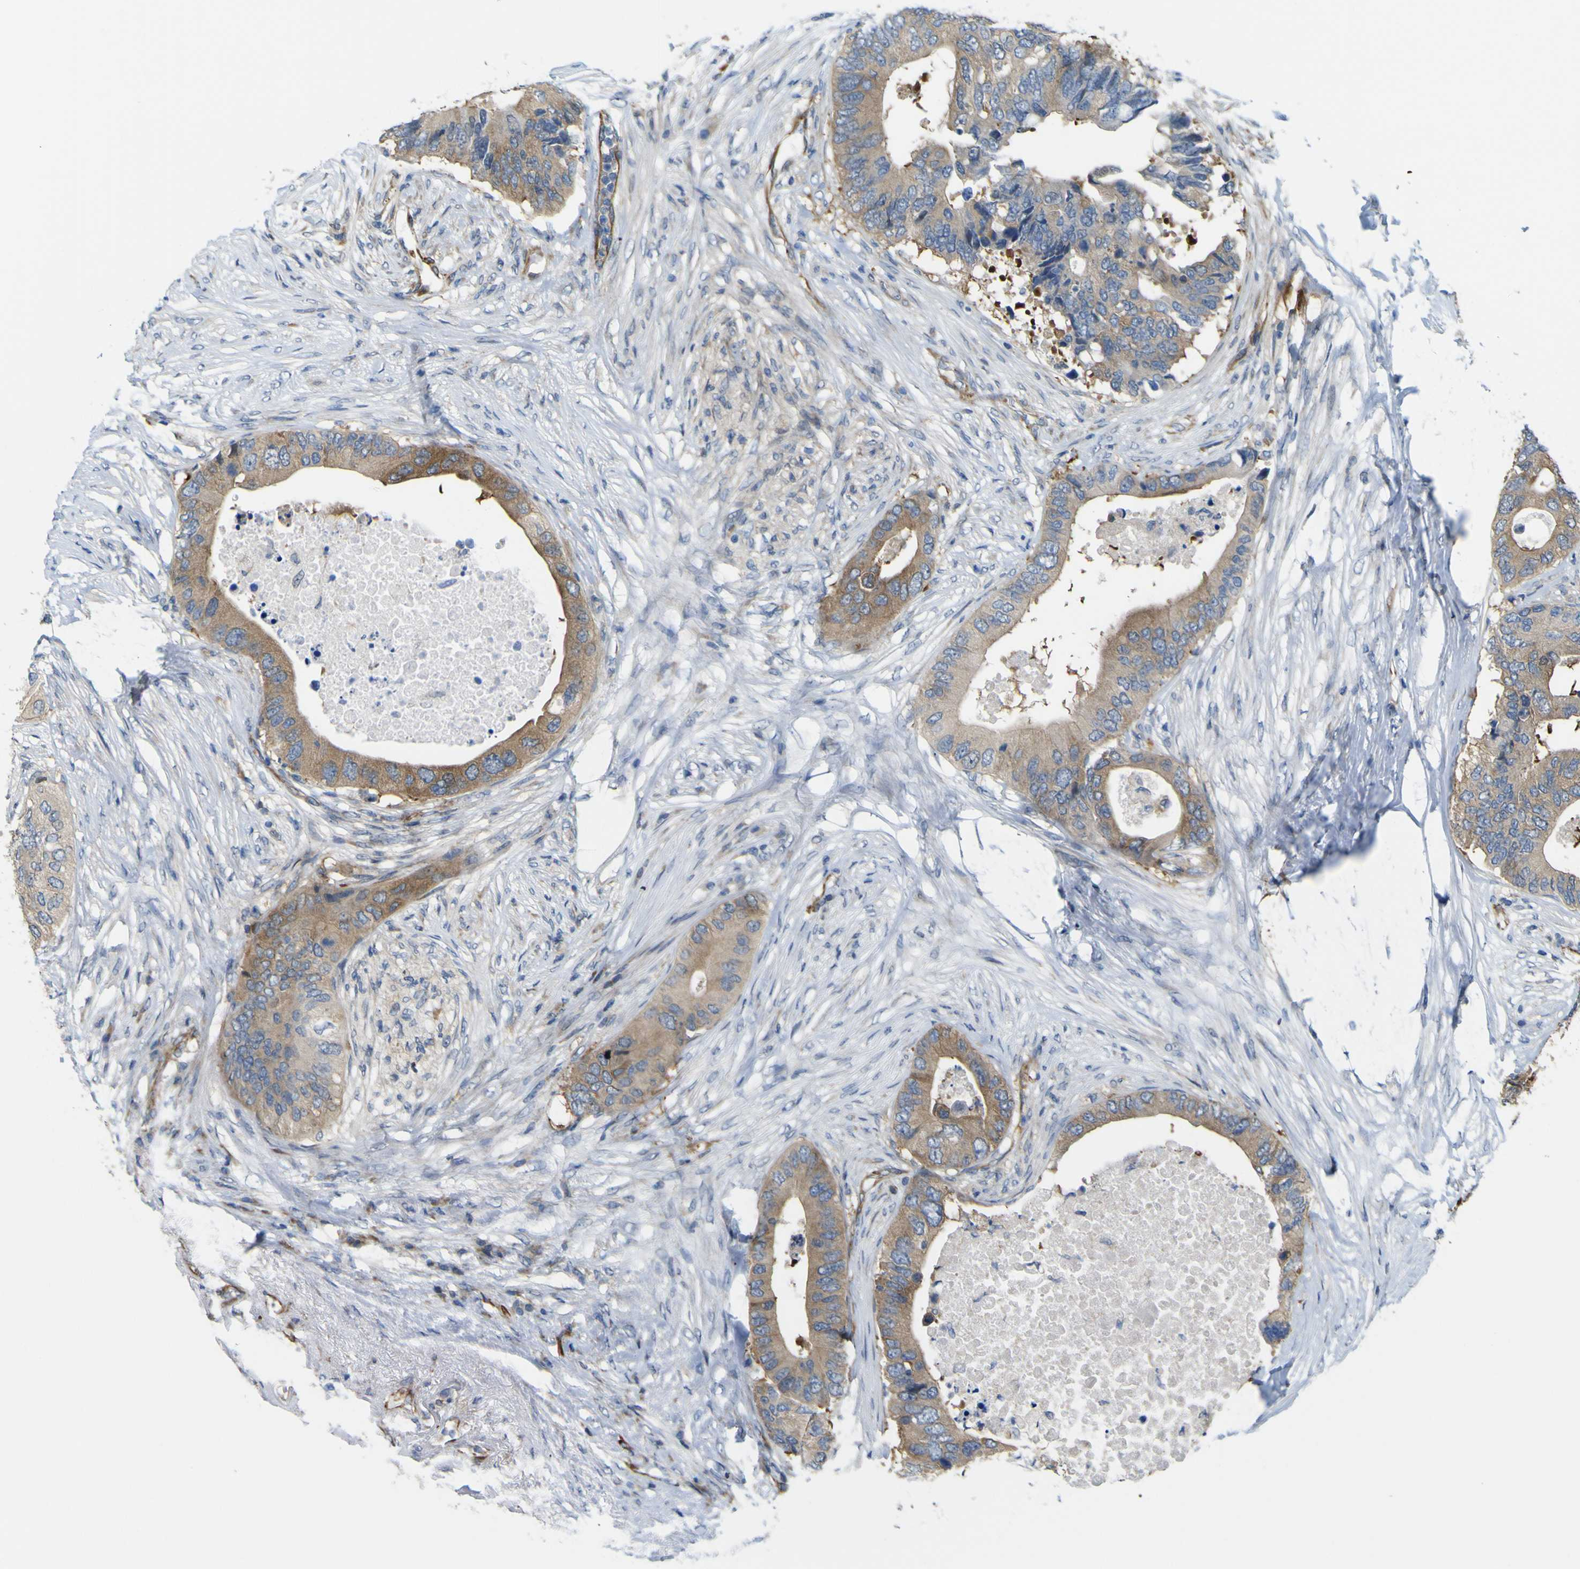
{"staining": {"intensity": "moderate", "quantity": ">75%", "location": "cytoplasmic/membranous"}, "tissue": "colorectal cancer", "cell_type": "Tumor cells", "image_type": "cancer", "snomed": [{"axis": "morphology", "description": "Adenocarcinoma, NOS"}, {"axis": "topography", "description": "Colon"}], "caption": "An image of human colorectal cancer (adenocarcinoma) stained for a protein displays moderate cytoplasmic/membranous brown staining in tumor cells.", "gene": "JPH1", "patient": {"sex": "male", "age": 71}}